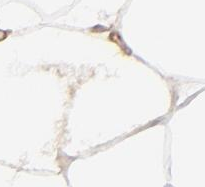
{"staining": {"intensity": "negative", "quantity": "none", "location": "none"}, "tissue": "adipose tissue", "cell_type": "Adipocytes", "image_type": "normal", "snomed": [{"axis": "morphology", "description": "Normal tissue, NOS"}, {"axis": "morphology", "description": "Duct carcinoma"}, {"axis": "topography", "description": "Breast"}, {"axis": "topography", "description": "Adipose tissue"}], "caption": "DAB immunohistochemical staining of normal human adipose tissue reveals no significant expression in adipocytes.", "gene": "DYSF", "patient": {"sex": "female", "age": 37}}